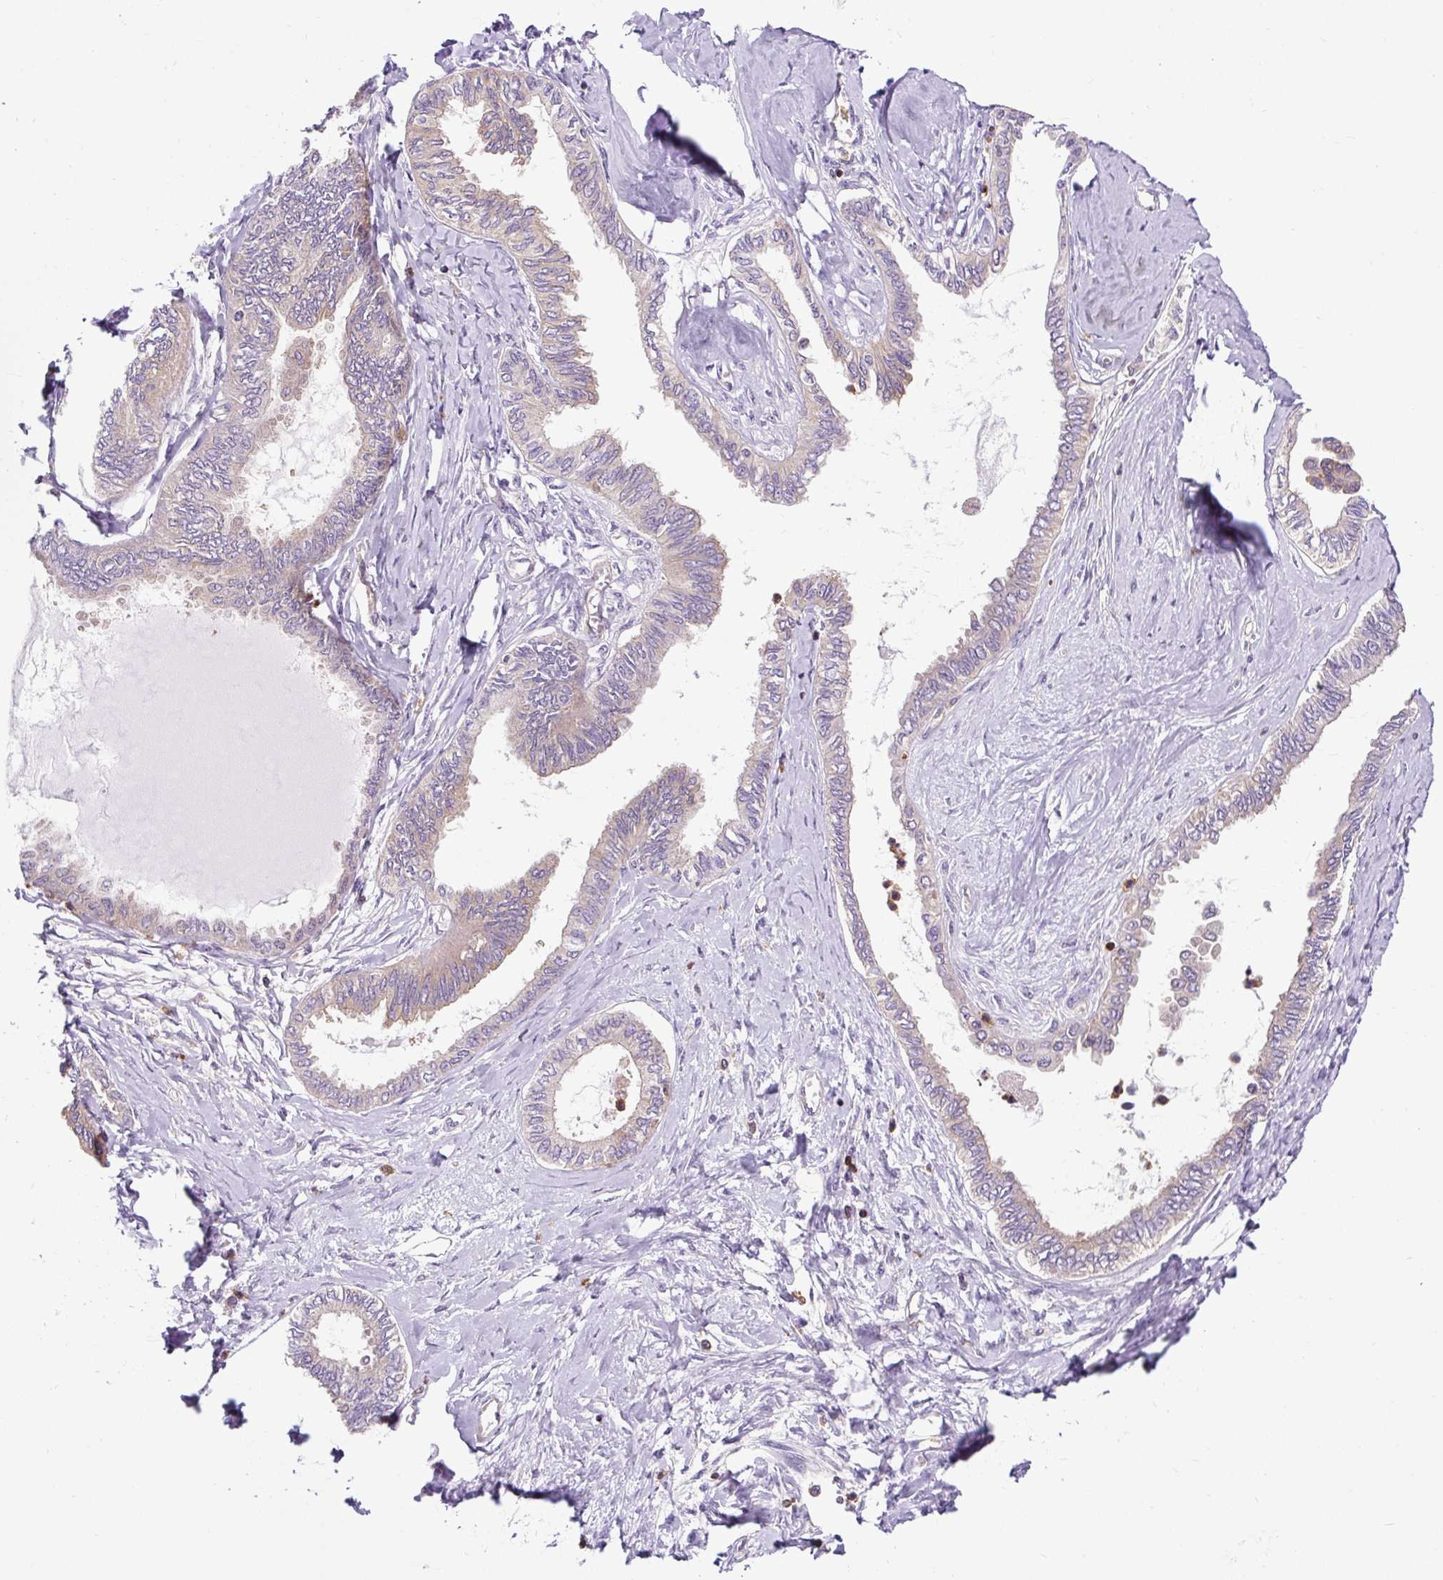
{"staining": {"intensity": "weak", "quantity": "25%-75%", "location": "cytoplasmic/membranous"}, "tissue": "ovarian cancer", "cell_type": "Tumor cells", "image_type": "cancer", "snomed": [{"axis": "morphology", "description": "Carcinoma, endometroid"}, {"axis": "topography", "description": "Ovary"}], "caption": "The immunohistochemical stain labels weak cytoplasmic/membranous expression in tumor cells of endometroid carcinoma (ovarian) tissue. The staining was performed using DAB, with brown indicating positive protein expression. Nuclei are stained blue with hematoxylin.", "gene": "CISD3", "patient": {"sex": "female", "age": 70}}